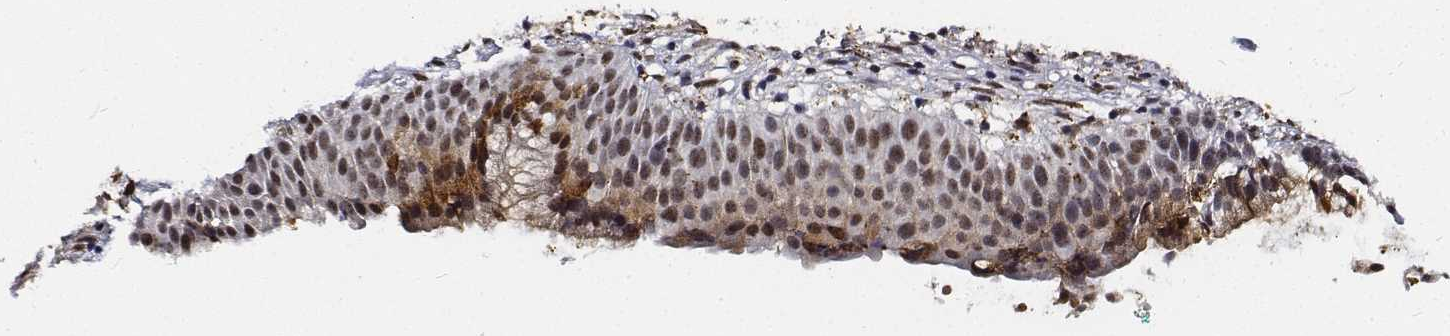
{"staining": {"intensity": "strong", "quantity": ">75%", "location": "cytoplasmic/membranous,nuclear"}, "tissue": "nasopharynx", "cell_type": "Respiratory epithelial cells", "image_type": "normal", "snomed": [{"axis": "morphology", "description": "Normal tissue, NOS"}, {"axis": "topography", "description": "Nasopharynx"}], "caption": "Approximately >75% of respiratory epithelial cells in benign human nasopharynx reveal strong cytoplasmic/membranous,nuclear protein staining as visualized by brown immunohistochemical staining.", "gene": "ATRX", "patient": {"sex": "male", "age": 67}}